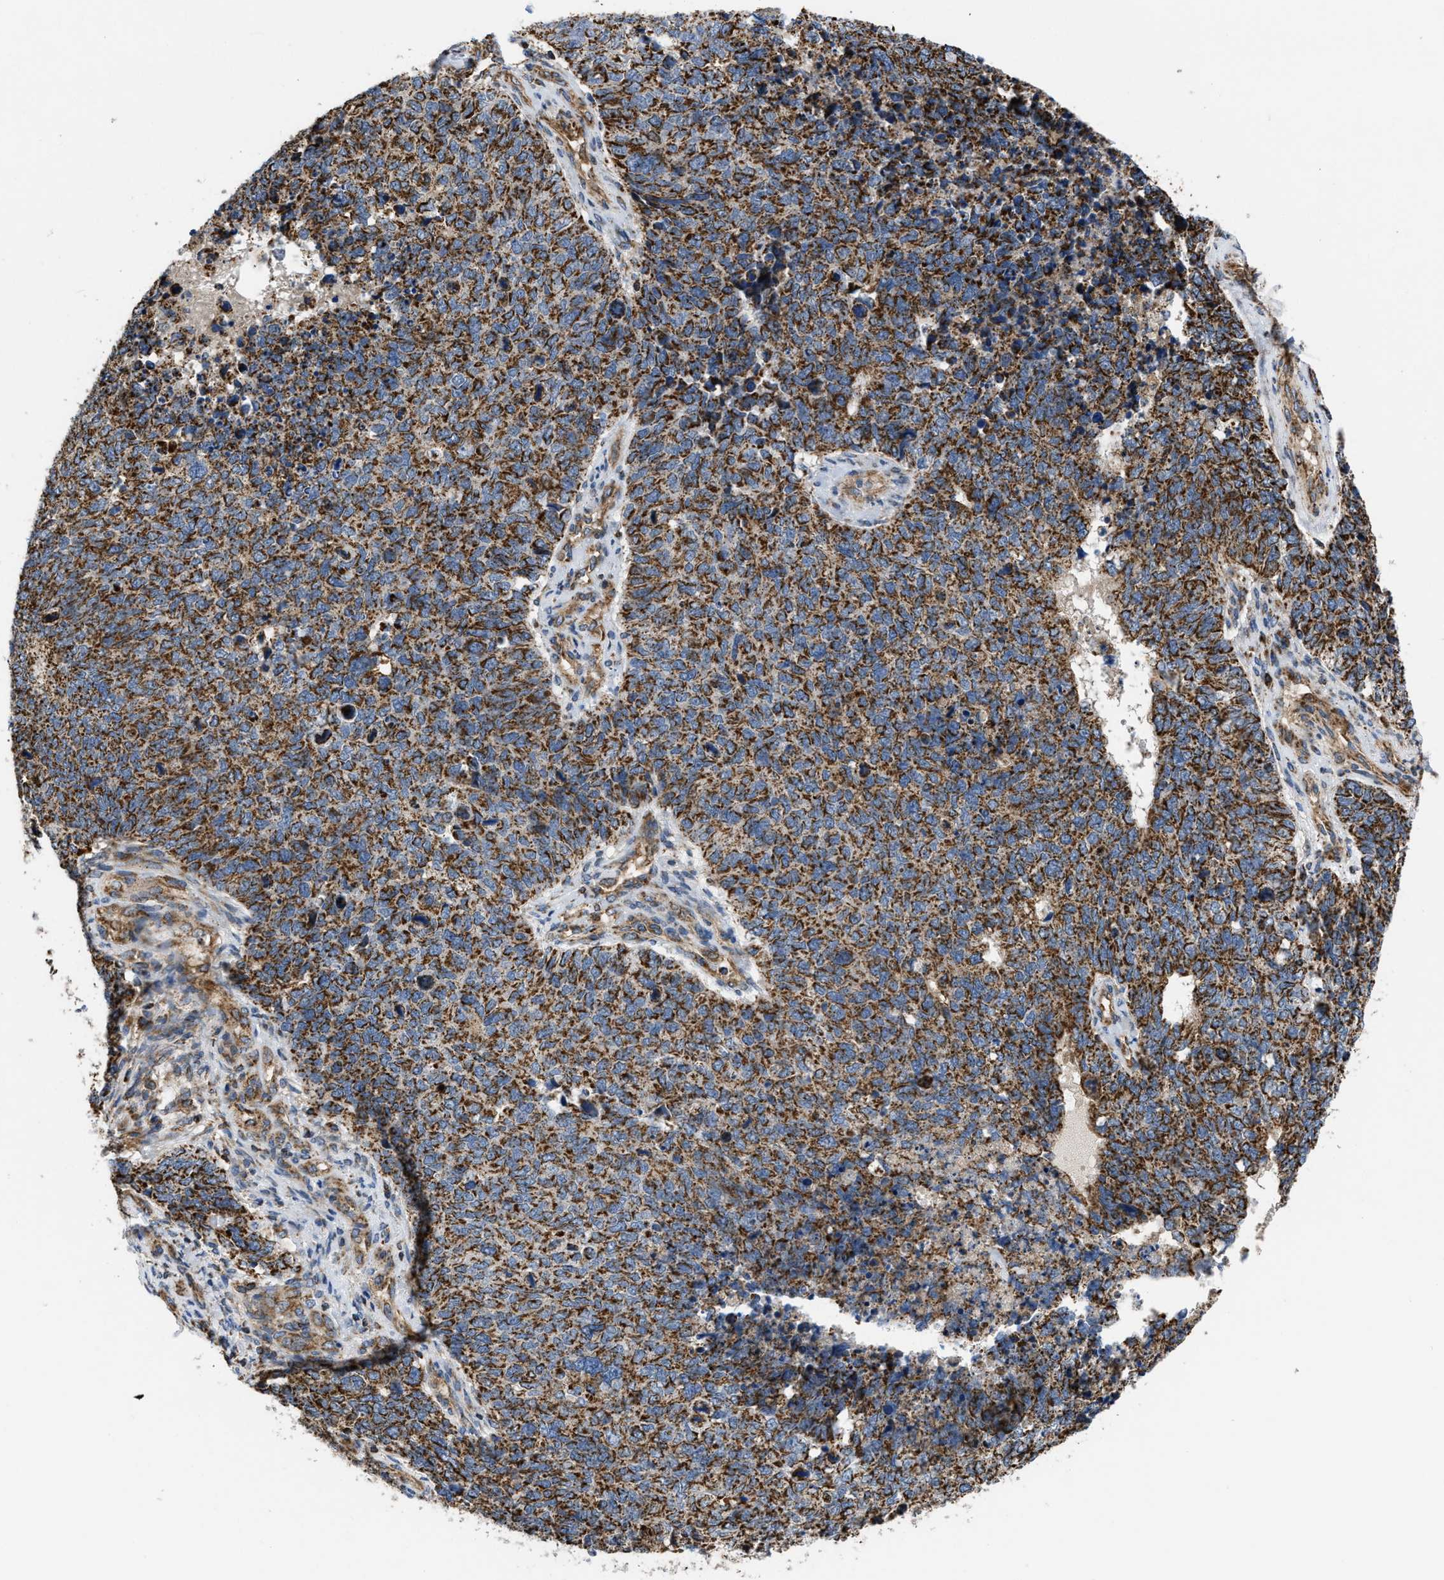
{"staining": {"intensity": "strong", "quantity": ">75%", "location": "cytoplasmic/membranous"}, "tissue": "cervical cancer", "cell_type": "Tumor cells", "image_type": "cancer", "snomed": [{"axis": "morphology", "description": "Squamous cell carcinoma, NOS"}, {"axis": "topography", "description": "Cervix"}], "caption": "There is high levels of strong cytoplasmic/membranous positivity in tumor cells of cervical squamous cell carcinoma, as demonstrated by immunohistochemical staining (brown color).", "gene": "OPTN", "patient": {"sex": "female", "age": 63}}